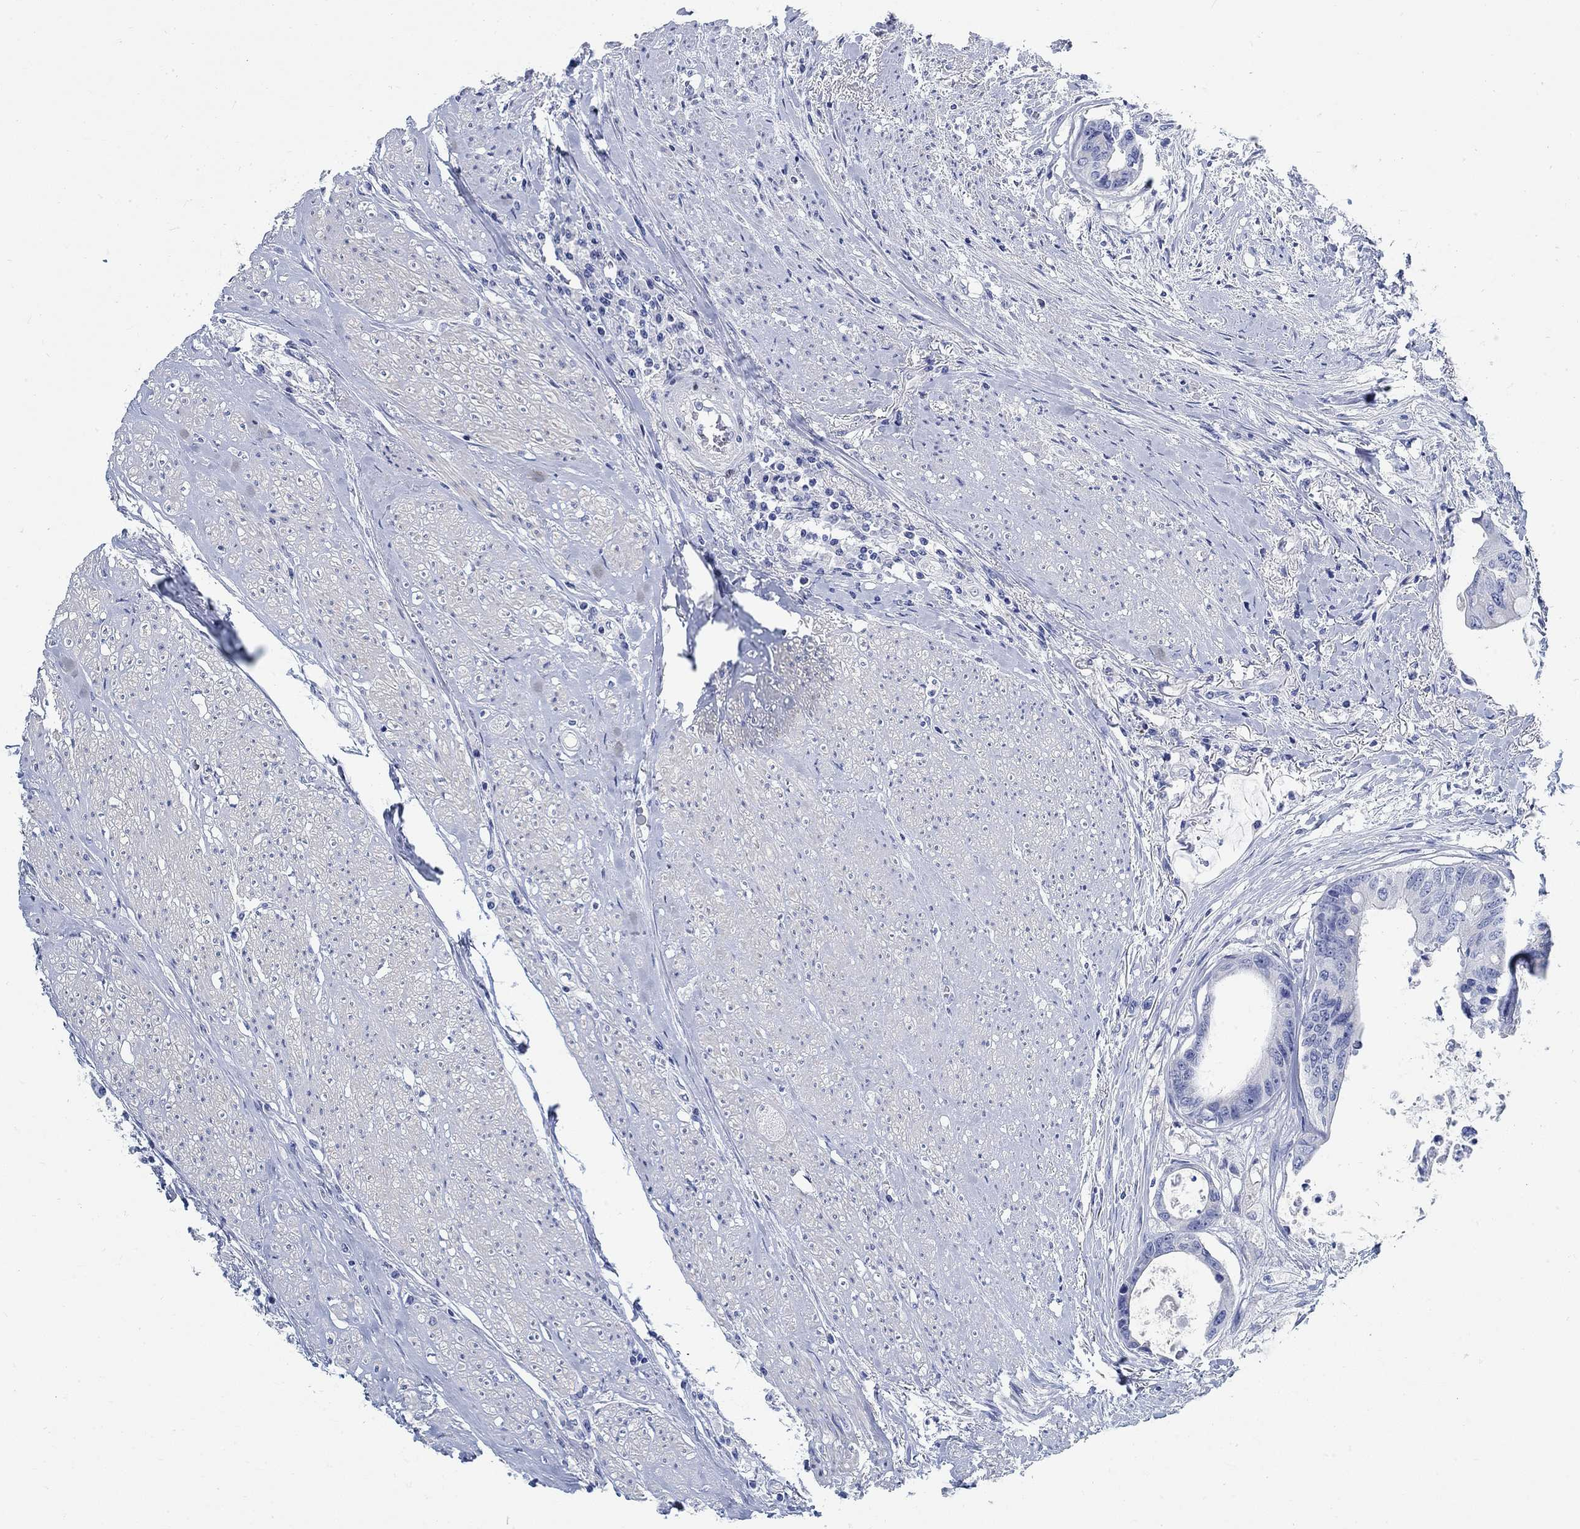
{"staining": {"intensity": "negative", "quantity": "none", "location": "none"}, "tissue": "colorectal cancer", "cell_type": "Tumor cells", "image_type": "cancer", "snomed": [{"axis": "morphology", "description": "Adenocarcinoma, NOS"}, {"axis": "topography", "description": "Rectum"}], "caption": "The micrograph reveals no significant positivity in tumor cells of colorectal cancer.", "gene": "RBM20", "patient": {"sex": "male", "age": 59}}